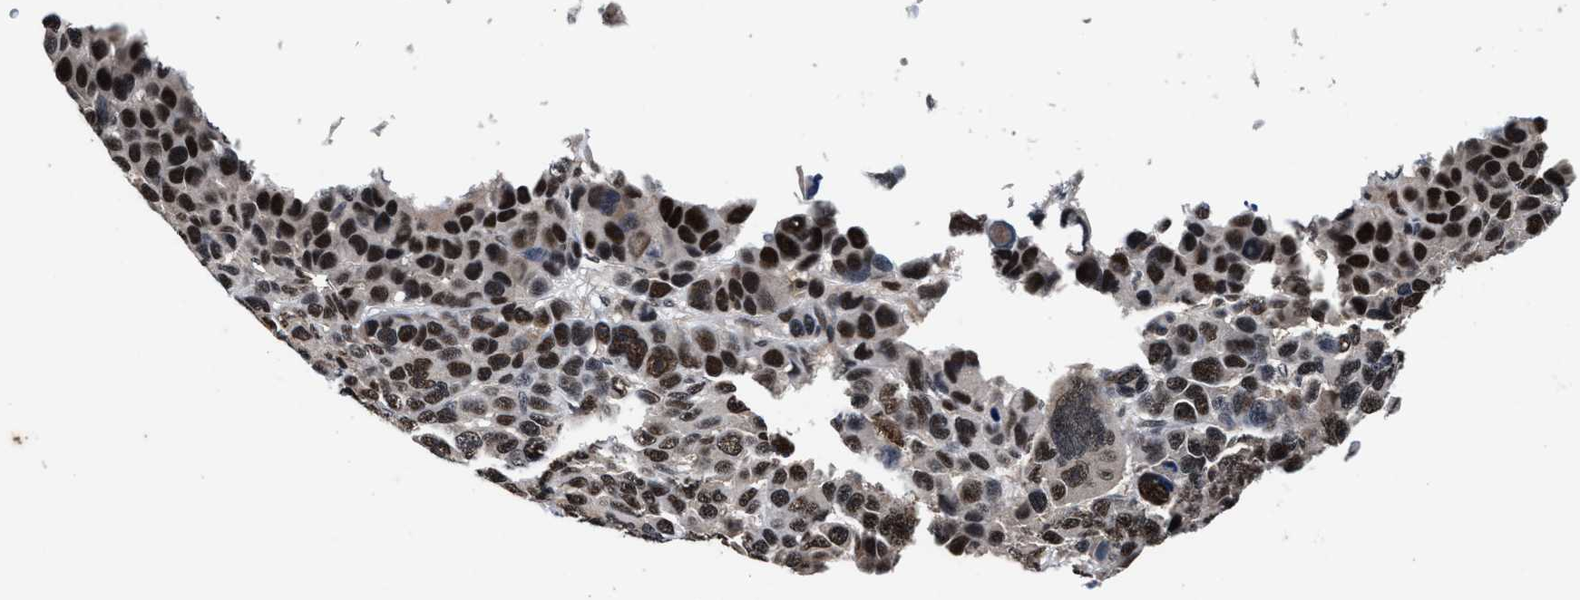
{"staining": {"intensity": "strong", "quantity": ">75%", "location": "nuclear"}, "tissue": "melanoma", "cell_type": "Tumor cells", "image_type": "cancer", "snomed": [{"axis": "morphology", "description": "Malignant melanoma, NOS"}, {"axis": "topography", "description": "Skin"}], "caption": "Immunohistochemistry (IHC) staining of melanoma, which demonstrates high levels of strong nuclear expression in approximately >75% of tumor cells indicating strong nuclear protein expression. The staining was performed using DAB (brown) for protein detection and nuclei were counterstained in hematoxylin (blue).", "gene": "USP16", "patient": {"sex": "male", "age": 53}}